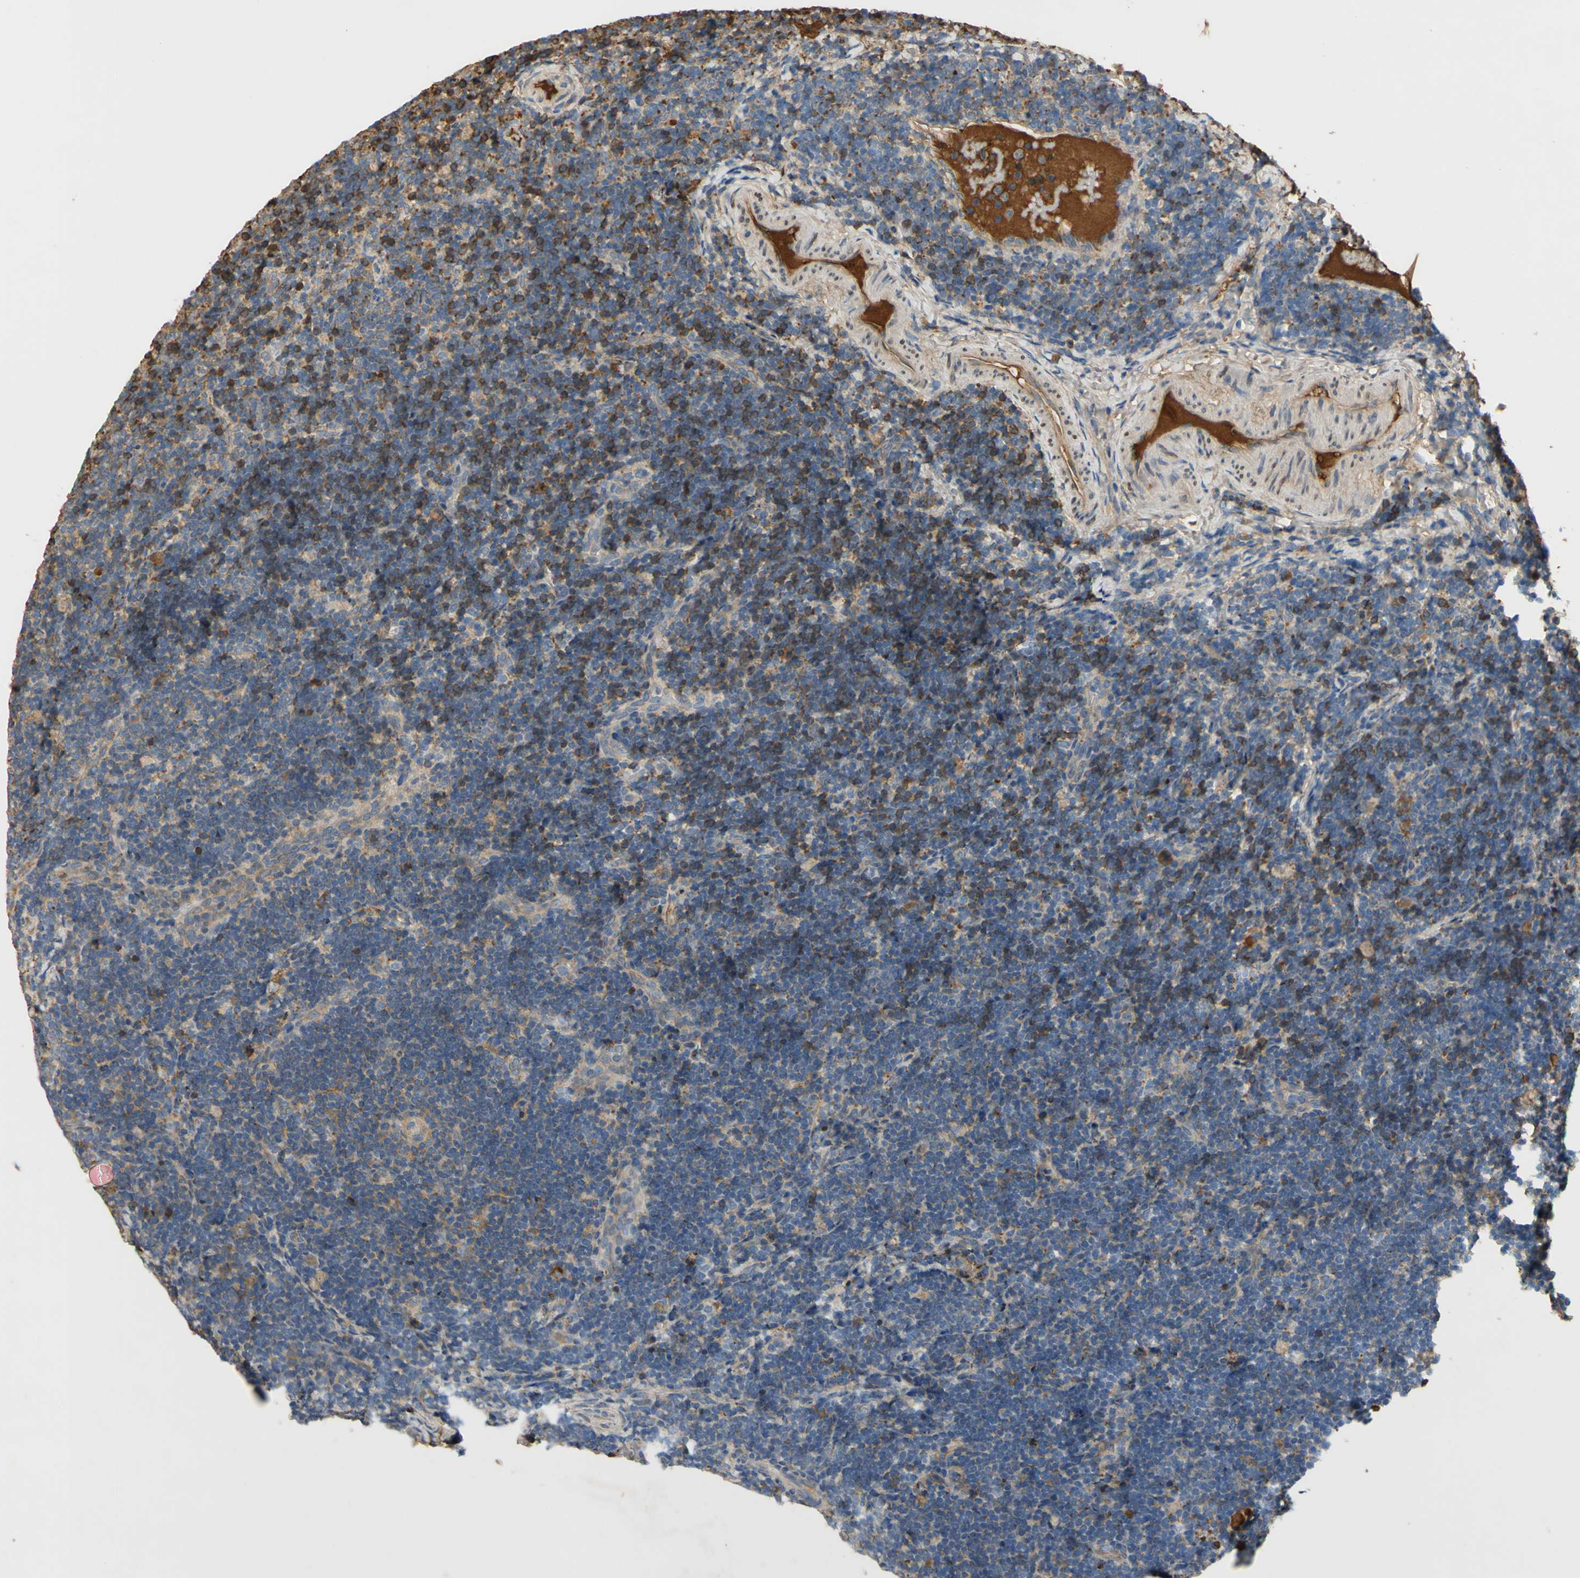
{"staining": {"intensity": "weak", "quantity": "25%-75%", "location": "cytoplasmic/membranous"}, "tissue": "lymph node", "cell_type": "Germinal center cells", "image_type": "normal", "snomed": [{"axis": "morphology", "description": "Normal tissue, NOS"}, {"axis": "topography", "description": "Lymph node"}], "caption": "IHC histopathology image of benign lymph node stained for a protein (brown), which reveals low levels of weak cytoplasmic/membranous staining in approximately 25%-75% of germinal center cells.", "gene": "TIMP2", "patient": {"sex": "female", "age": 14}}